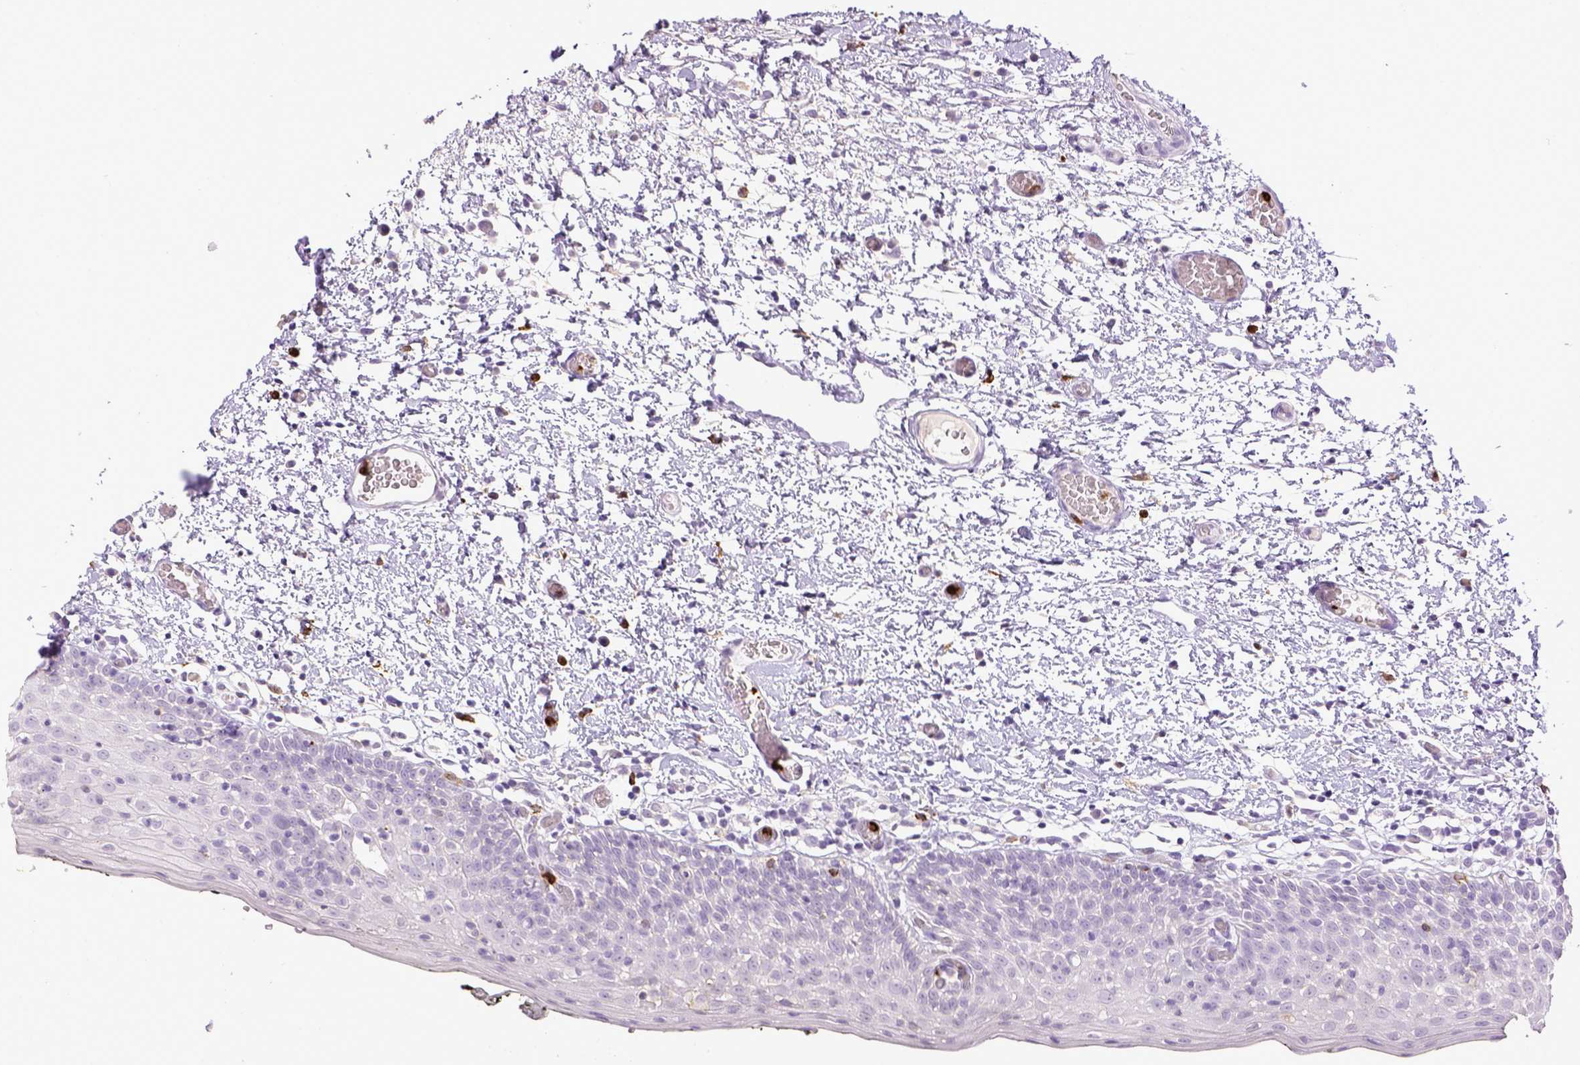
{"staining": {"intensity": "negative", "quantity": "none", "location": "none"}, "tissue": "oral mucosa", "cell_type": "Squamous epithelial cells", "image_type": "normal", "snomed": [{"axis": "morphology", "description": "Normal tissue, NOS"}, {"axis": "morphology", "description": "Squamous cell carcinoma, NOS"}, {"axis": "topography", "description": "Oral tissue"}, {"axis": "topography", "description": "Head-Neck"}], "caption": "Immunohistochemistry (IHC) histopathology image of unremarkable oral mucosa stained for a protein (brown), which reveals no expression in squamous epithelial cells. (DAB immunohistochemistry (IHC) with hematoxylin counter stain).", "gene": "ITGAM", "patient": {"sex": "male", "age": 69}}